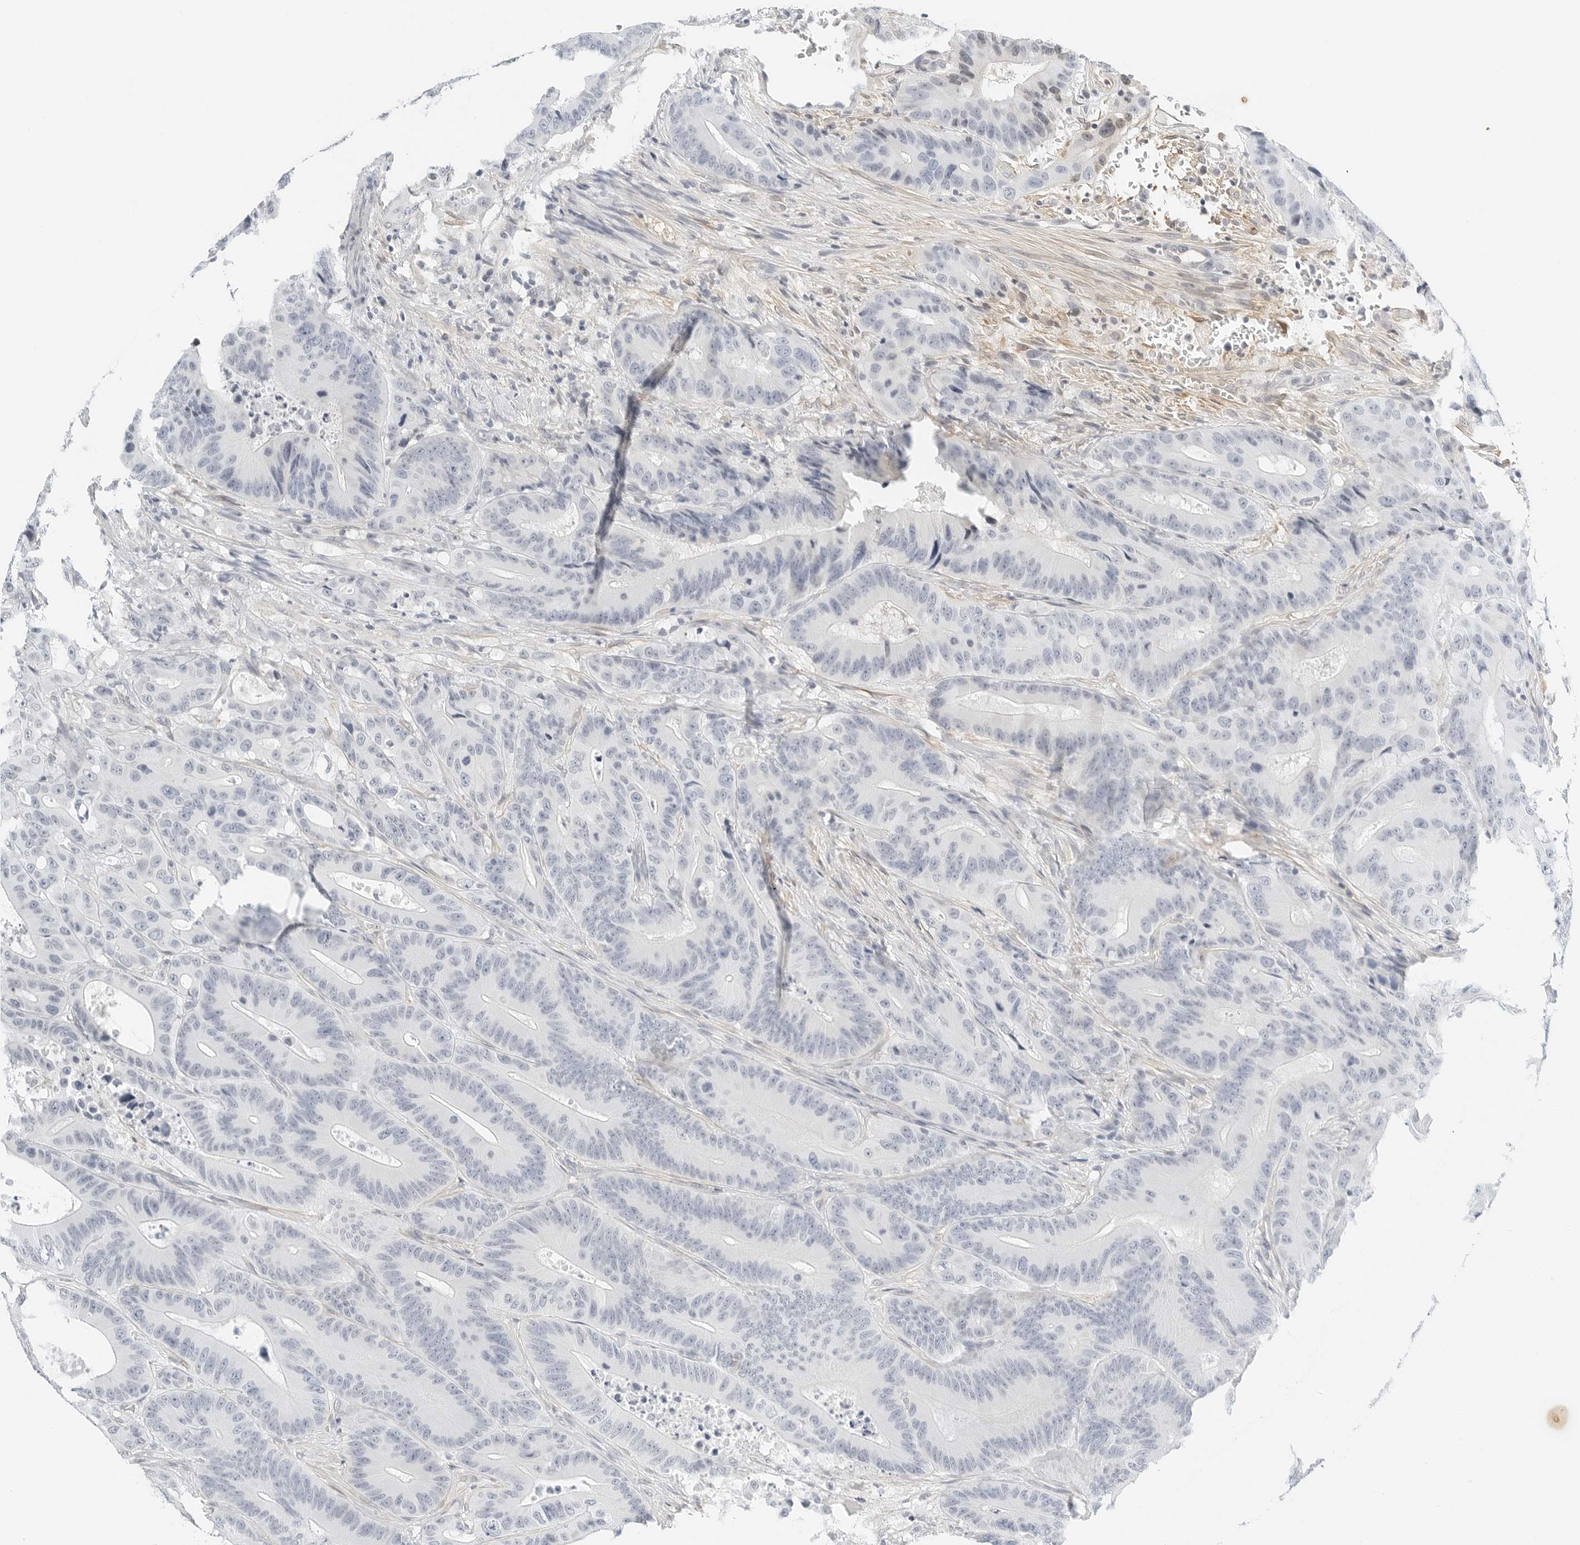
{"staining": {"intensity": "negative", "quantity": "none", "location": "none"}, "tissue": "colorectal cancer", "cell_type": "Tumor cells", "image_type": "cancer", "snomed": [{"axis": "morphology", "description": "Adenocarcinoma, NOS"}, {"axis": "topography", "description": "Colon"}], "caption": "A high-resolution histopathology image shows immunohistochemistry (IHC) staining of colorectal cancer (adenocarcinoma), which reveals no significant staining in tumor cells. The staining is performed using DAB brown chromogen with nuclei counter-stained in using hematoxylin.", "gene": "PKDCC", "patient": {"sex": "male", "age": 83}}